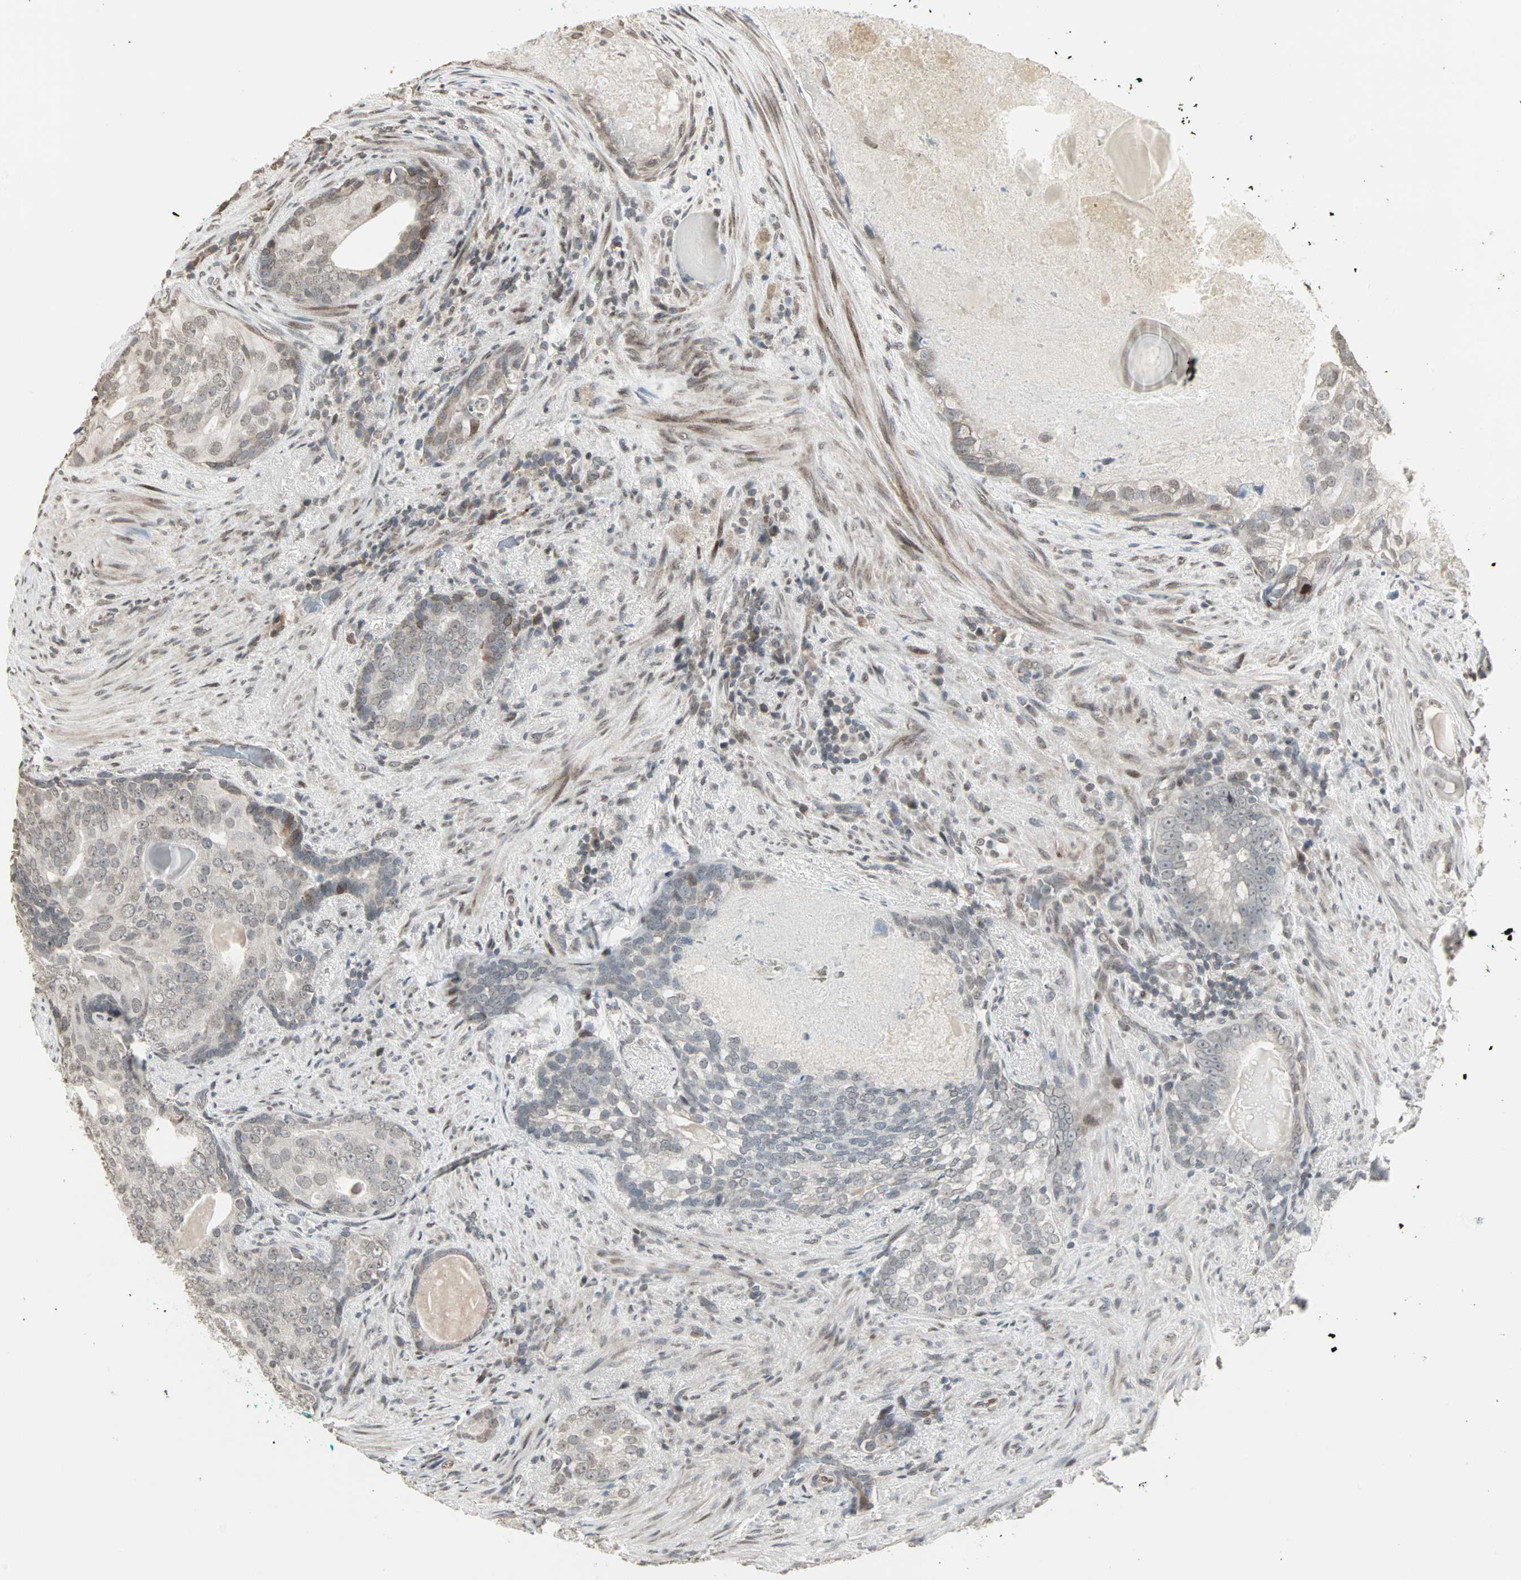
{"staining": {"intensity": "moderate", "quantity": "<25%", "location": "cytoplasmic/membranous,nuclear"}, "tissue": "prostate cancer", "cell_type": "Tumor cells", "image_type": "cancer", "snomed": [{"axis": "morphology", "description": "Adenocarcinoma, High grade"}, {"axis": "topography", "description": "Prostate"}], "caption": "Protein expression analysis of human prostate cancer reveals moderate cytoplasmic/membranous and nuclear expression in about <25% of tumor cells. The staining is performed using DAB (3,3'-diaminobenzidine) brown chromogen to label protein expression. The nuclei are counter-stained blue using hematoxylin.", "gene": "CBLC", "patient": {"sex": "male", "age": 66}}